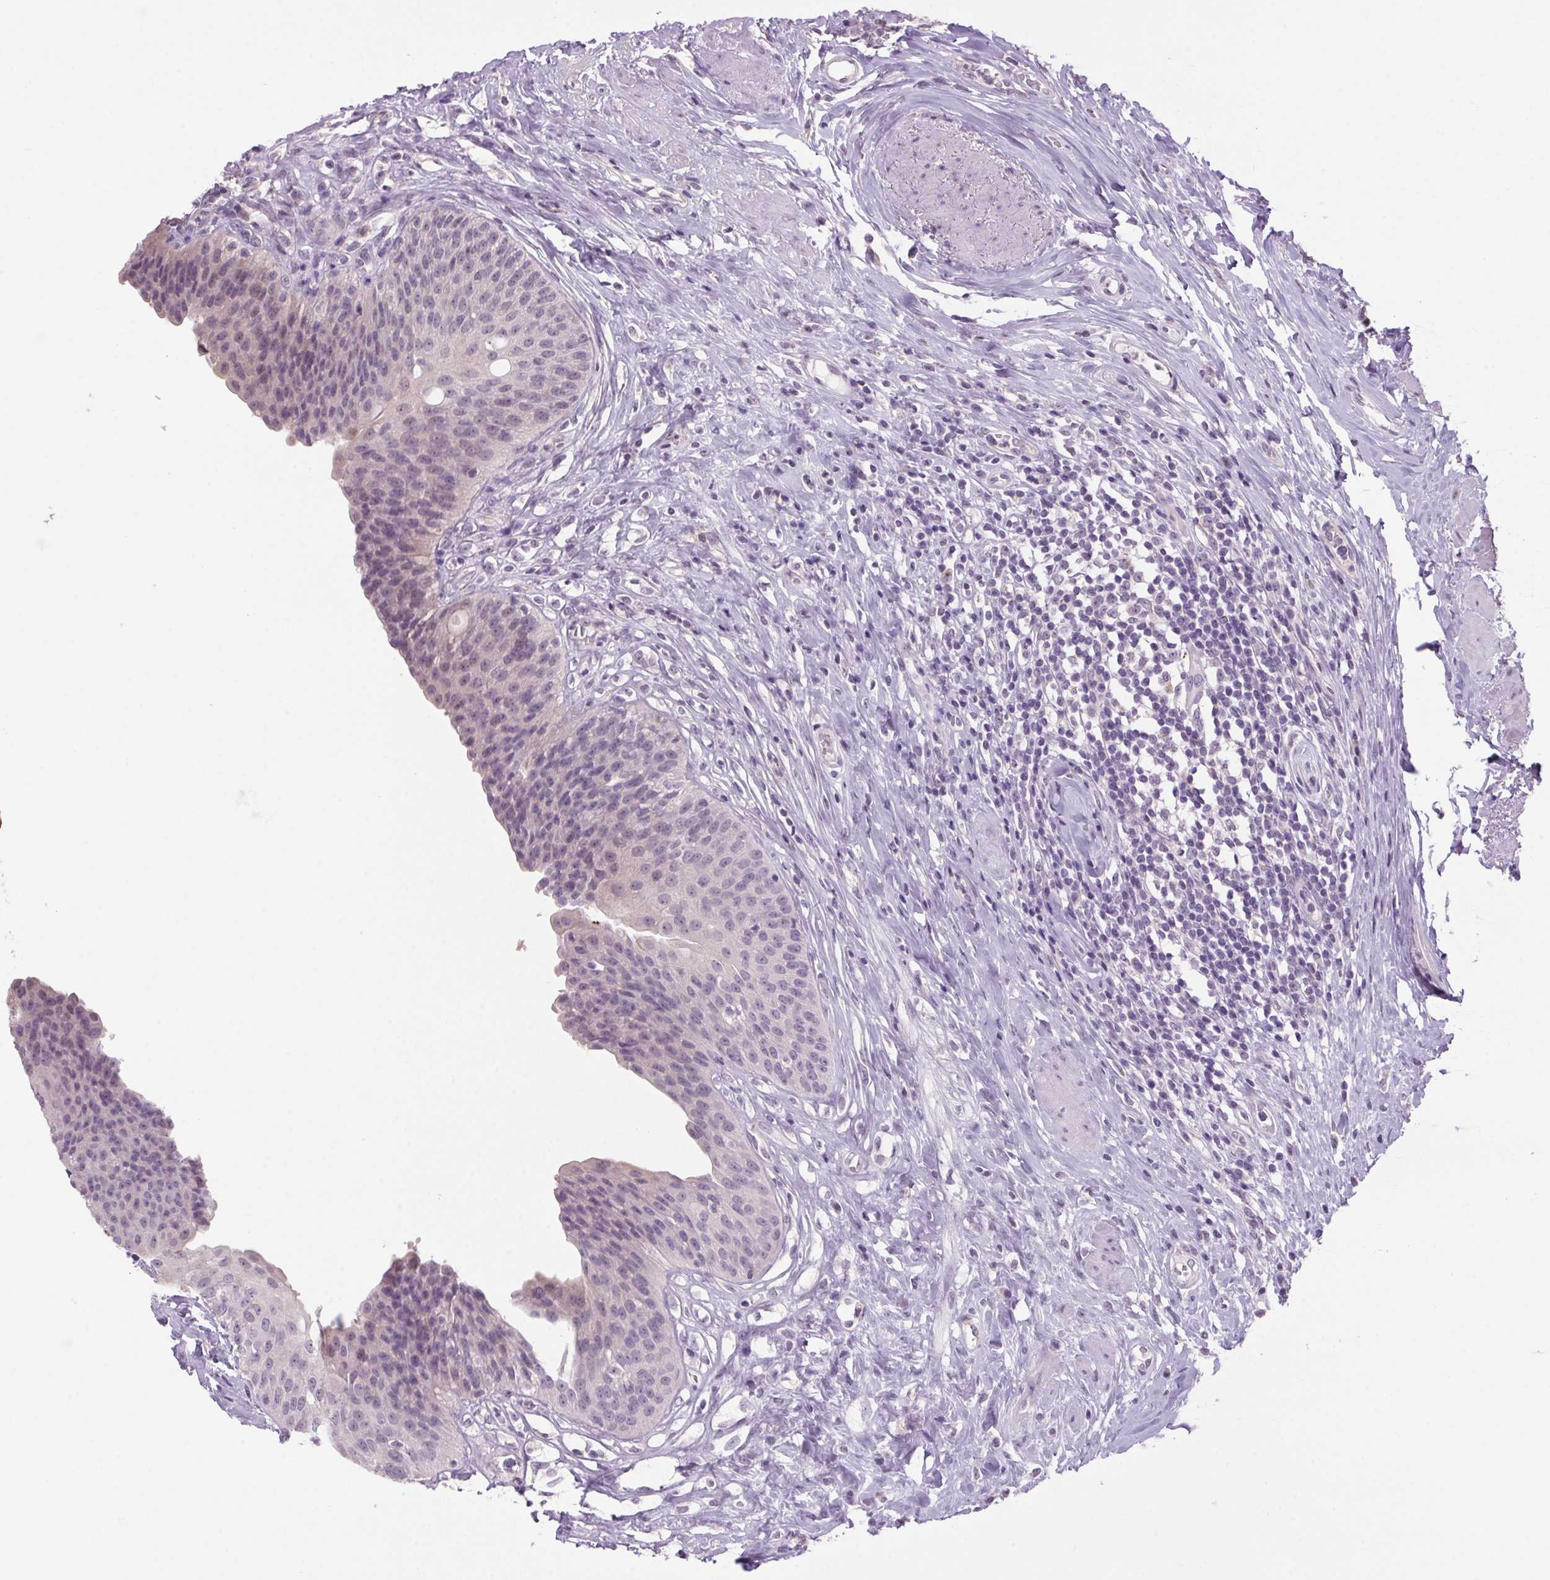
{"staining": {"intensity": "weak", "quantity": "25%-75%", "location": "cytoplasmic/membranous,nuclear"}, "tissue": "urinary bladder", "cell_type": "Urothelial cells", "image_type": "normal", "snomed": [{"axis": "morphology", "description": "Normal tissue, NOS"}, {"axis": "topography", "description": "Urinary bladder"}], "caption": "Brown immunohistochemical staining in normal human urinary bladder shows weak cytoplasmic/membranous,nuclear positivity in about 25%-75% of urothelial cells.", "gene": "VWA3B", "patient": {"sex": "female", "age": 56}}